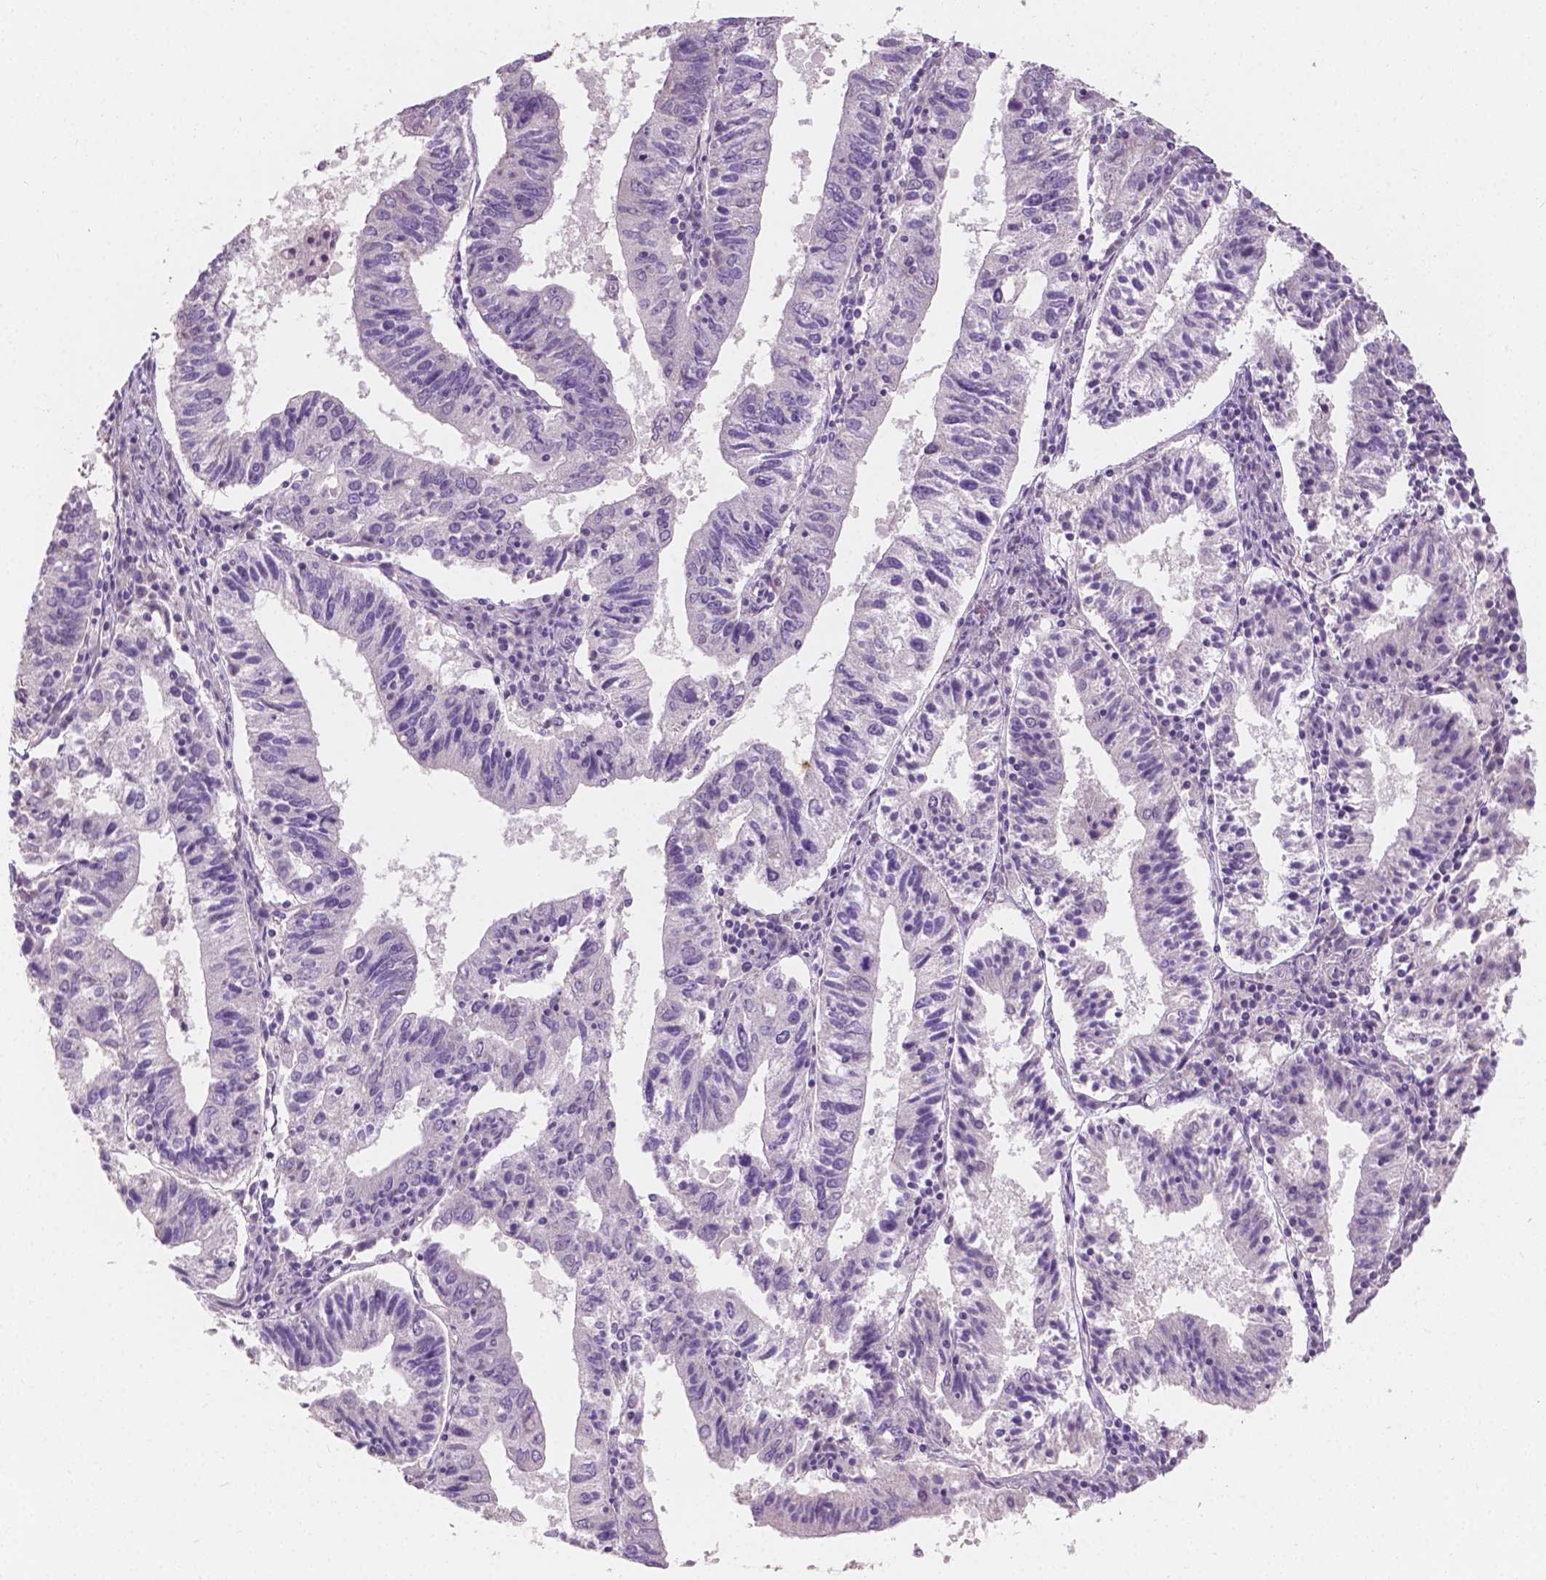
{"staining": {"intensity": "negative", "quantity": "none", "location": "none"}, "tissue": "endometrial cancer", "cell_type": "Tumor cells", "image_type": "cancer", "snomed": [{"axis": "morphology", "description": "Adenocarcinoma, NOS"}, {"axis": "topography", "description": "Endometrium"}], "caption": "Immunohistochemical staining of adenocarcinoma (endometrial) displays no significant staining in tumor cells.", "gene": "TAL1", "patient": {"sex": "female", "age": 82}}